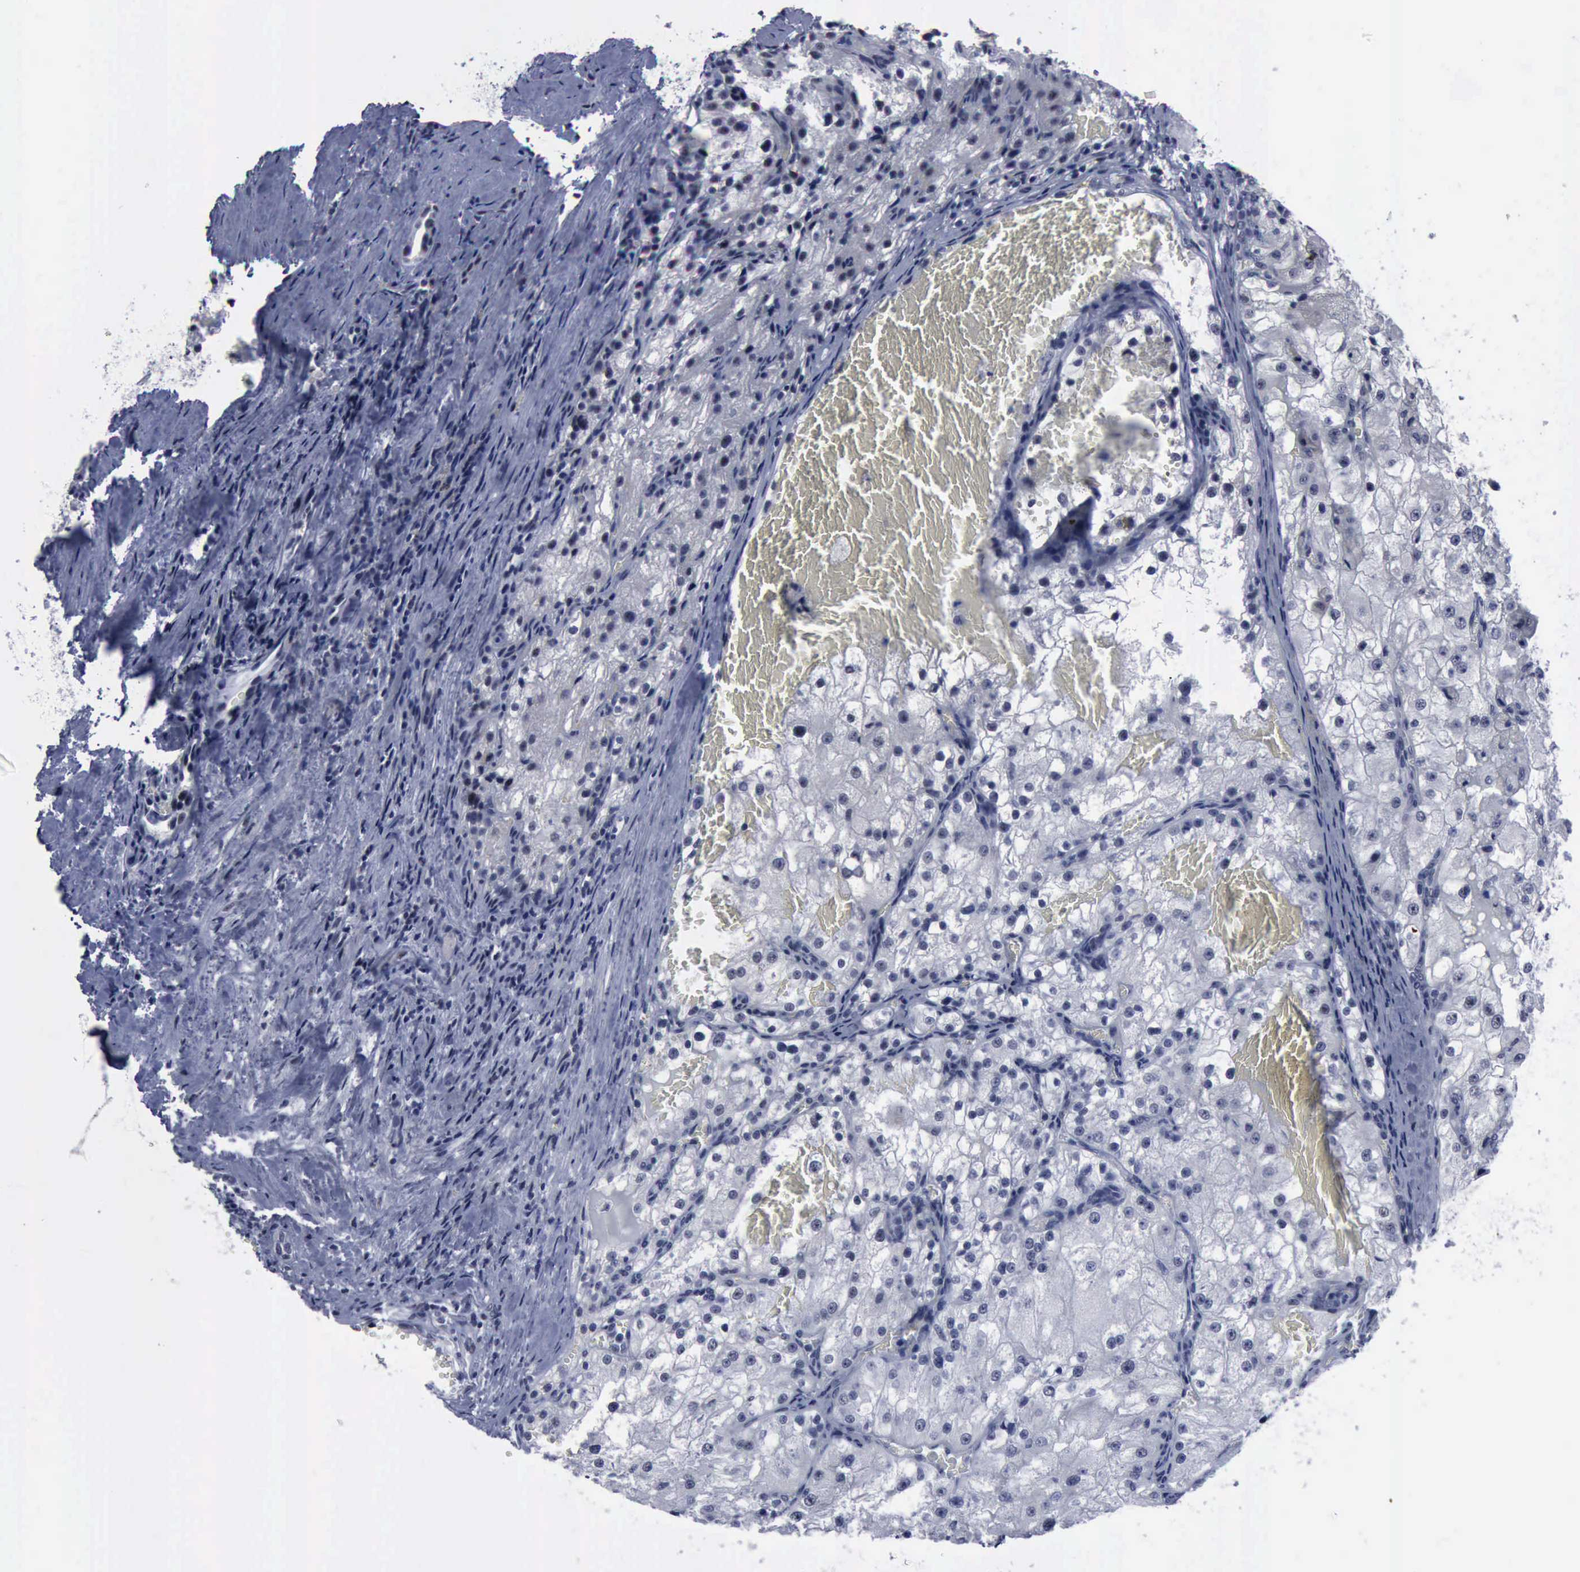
{"staining": {"intensity": "negative", "quantity": "none", "location": "none"}, "tissue": "renal cancer", "cell_type": "Tumor cells", "image_type": "cancer", "snomed": [{"axis": "morphology", "description": "Adenocarcinoma, NOS"}, {"axis": "topography", "description": "Kidney"}], "caption": "Protein analysis of adenocarcinoma (renal) exhibits no significant positivity in tumor cells.", "gene": "BRD1", "patient": {"sex": "female", "age": 74}}